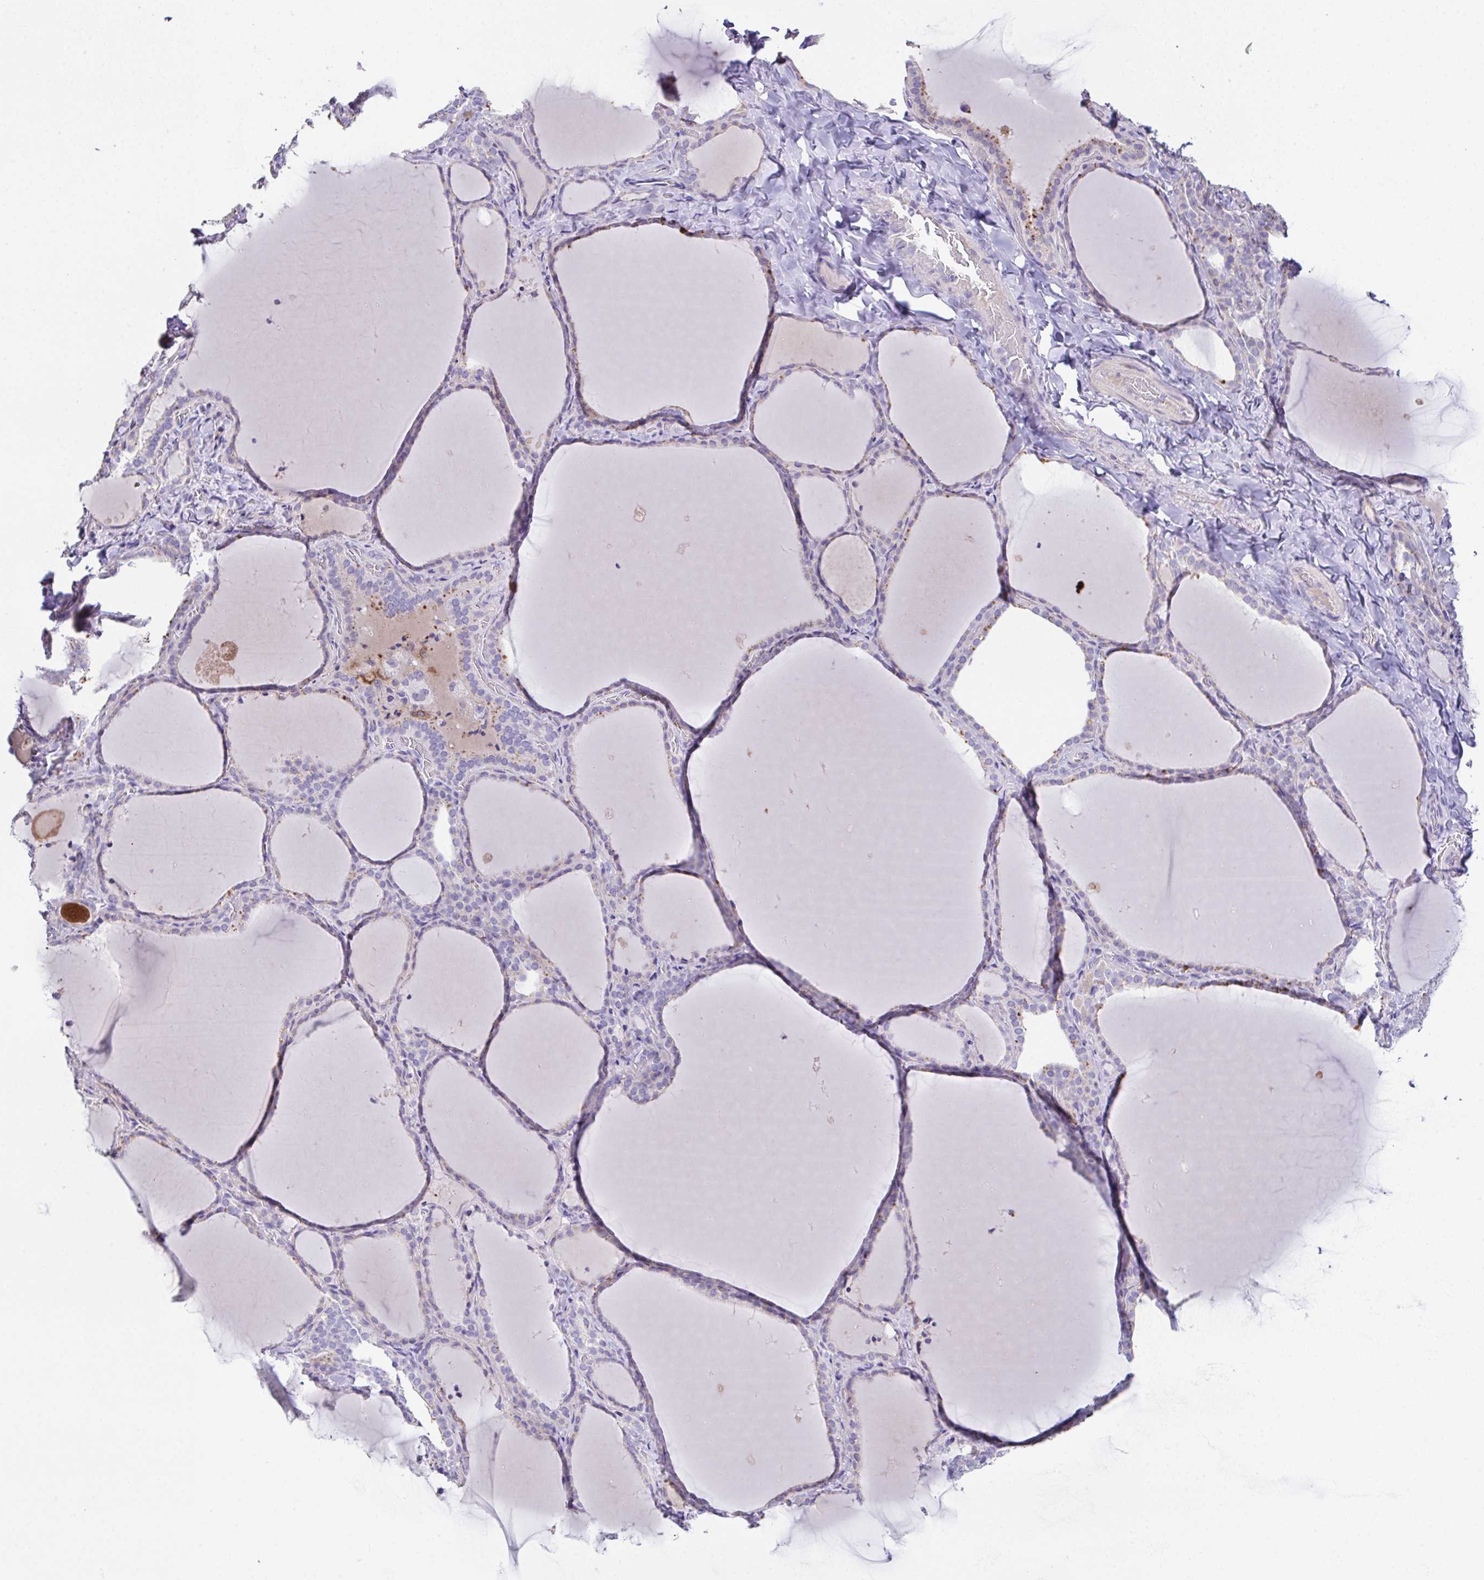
{"staining": {"intensity": "negative", "quantity": "none", "location": "none"}, "tissue": "thyroid gland", "cell_type": "Glandular cells", "image_type": "normal", "snomed": [{"axis": "morphology", "description": "Normal tissue, NOS"}, {"axis": "topography", "description": "Thyroid gland"}], "caption": "DAB (3,3'-diaminobenzidine) immunohistochemical staining of normal human thyroid gland displays no significant positivity in glandular cells. (DAB IHC, high magnification).", "gene": "MARCO", "patient": {"sex": "female", "age": 22}}